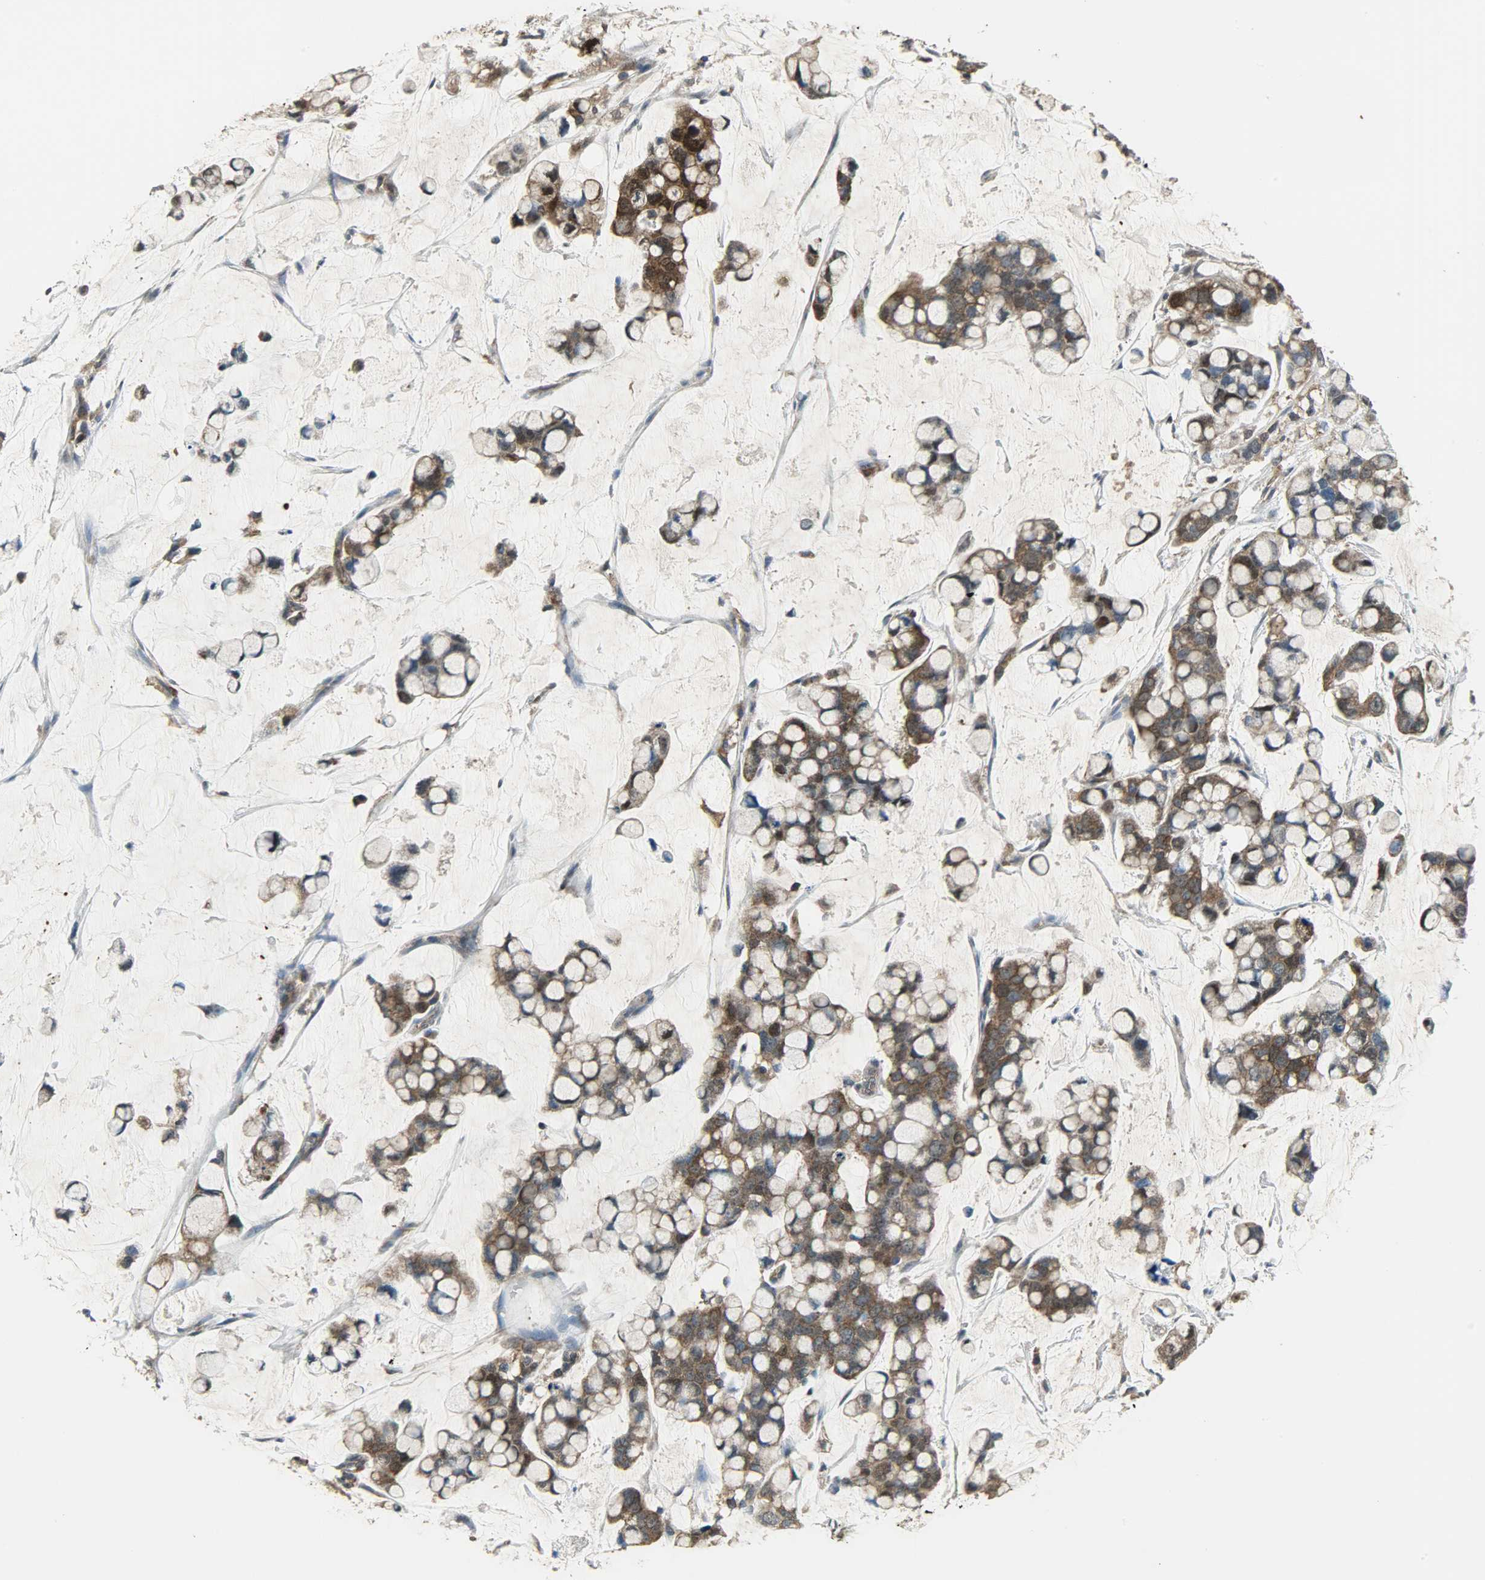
{"staining": {"intensity": "strong", "quantity": ">75%", "location": "cytoplasmic/membranous"}, "tissue": "stomach cancer", "cell_type": "Tumor cells", "image_type": "cancer", "snomed": [{"axis": "morphology", "description": "Adenocarcinoma, NOS"}, {"axis": "topography", "description": "Stomach, lower"}], "caption": "Immunohistochemistry of adenocarcinoma (stomach) shows high levels of strong cytoplasmic/membranous positivity in about >75% of tumor cells.", "gene": "LDHB", "patient": {"sex": "male", "age": 84}}